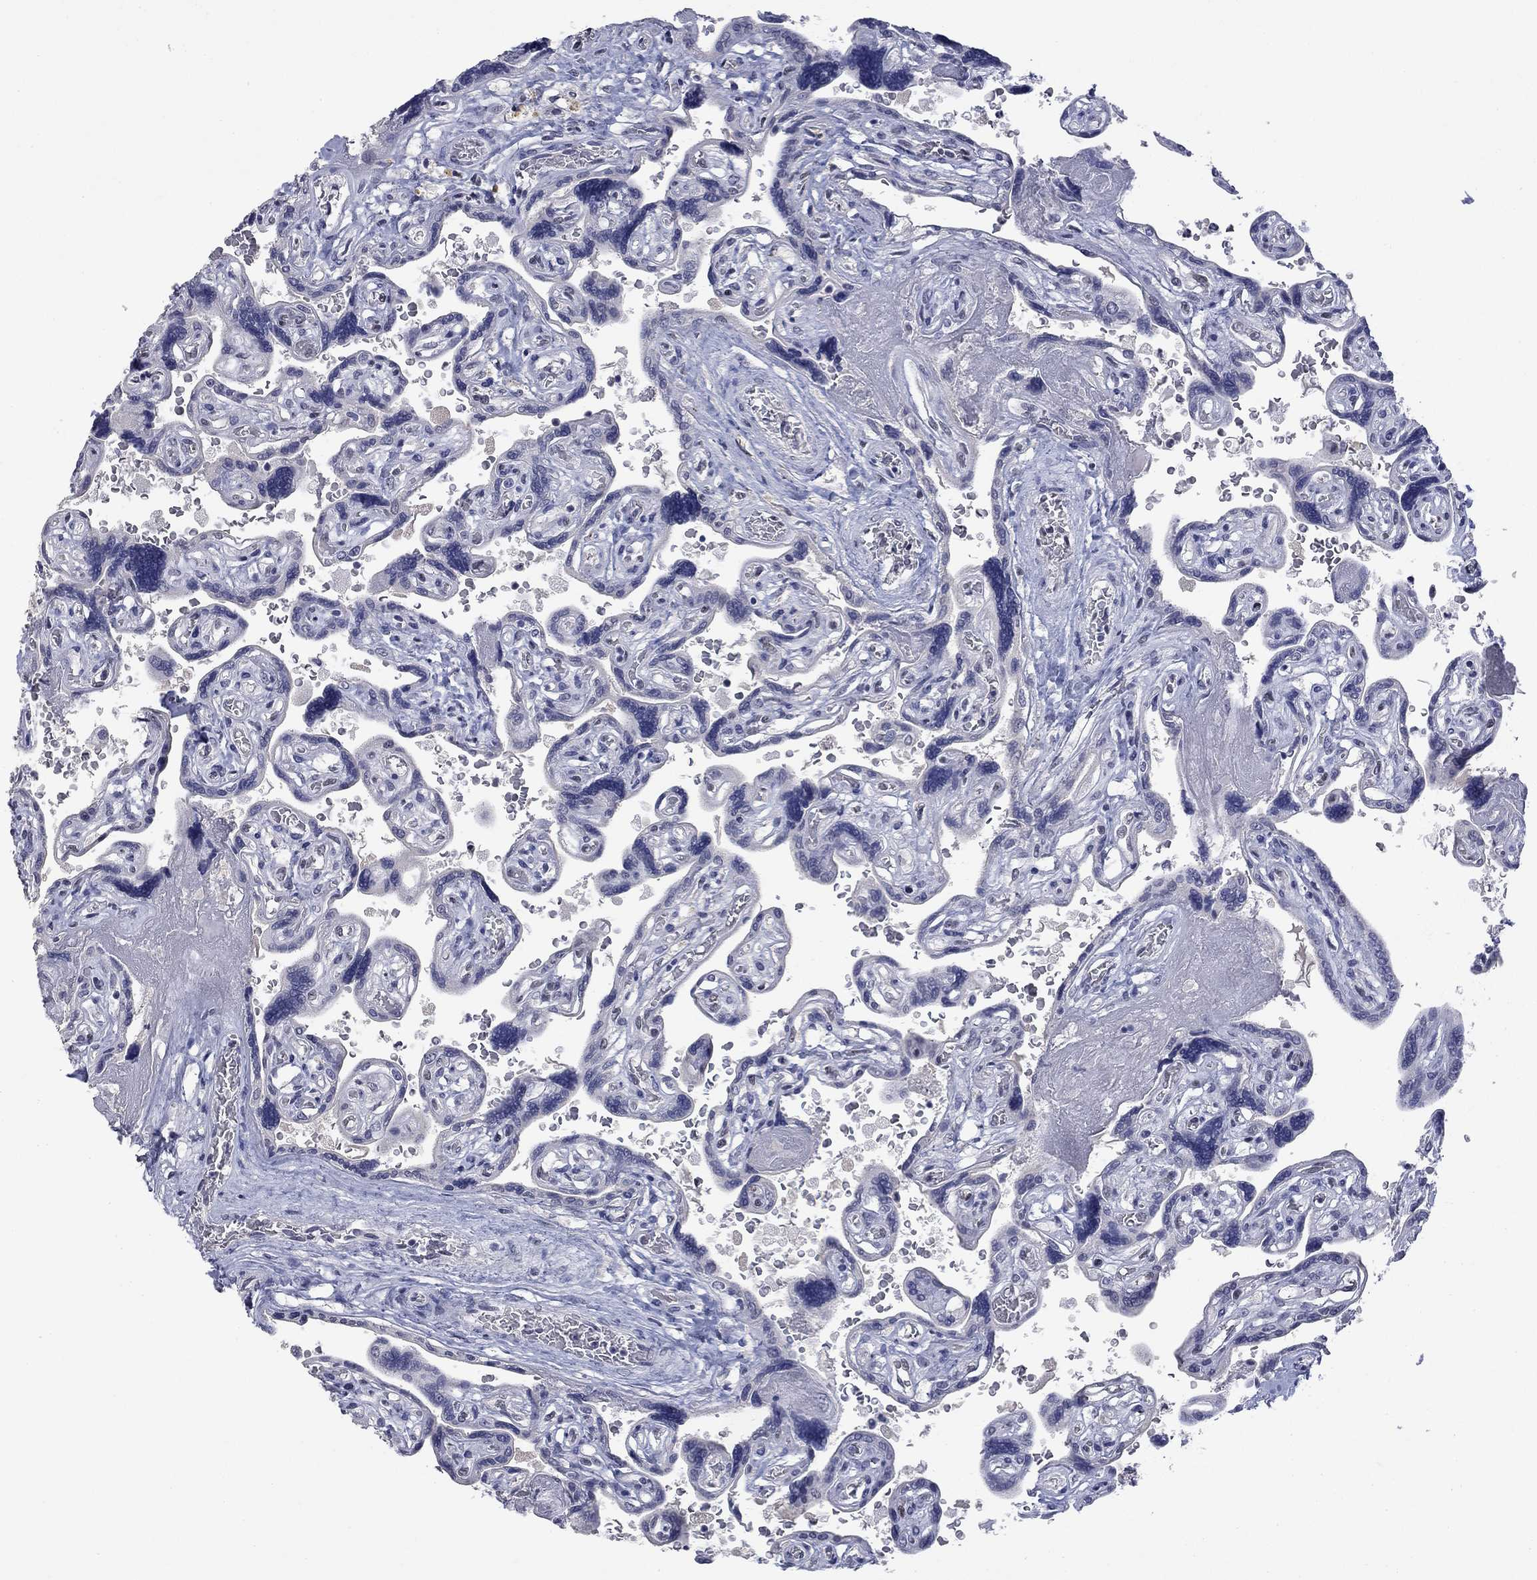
{"staining": {"intensity": "negative", "quantity": "none", "location": "none"}, "tissue": "placenta", "cell_type": "Decidual cells", "image_type": "normal", "snomed": [{"axis": "morphology", "description": "Normal tissue, NOS"}, {"axis": "topography", "description": "Placenta"}], "caption": "High power microscopy micrograph of an immunohistochemistry (IHC) photomicrograph of benign placenta, revealing no significant expression in decidual cells. (DAB (3,3'-diaminobenzidine) IHC, high magnification).", "gene": "SLC51A", "patient": {"sex": "female", "age": 32}}